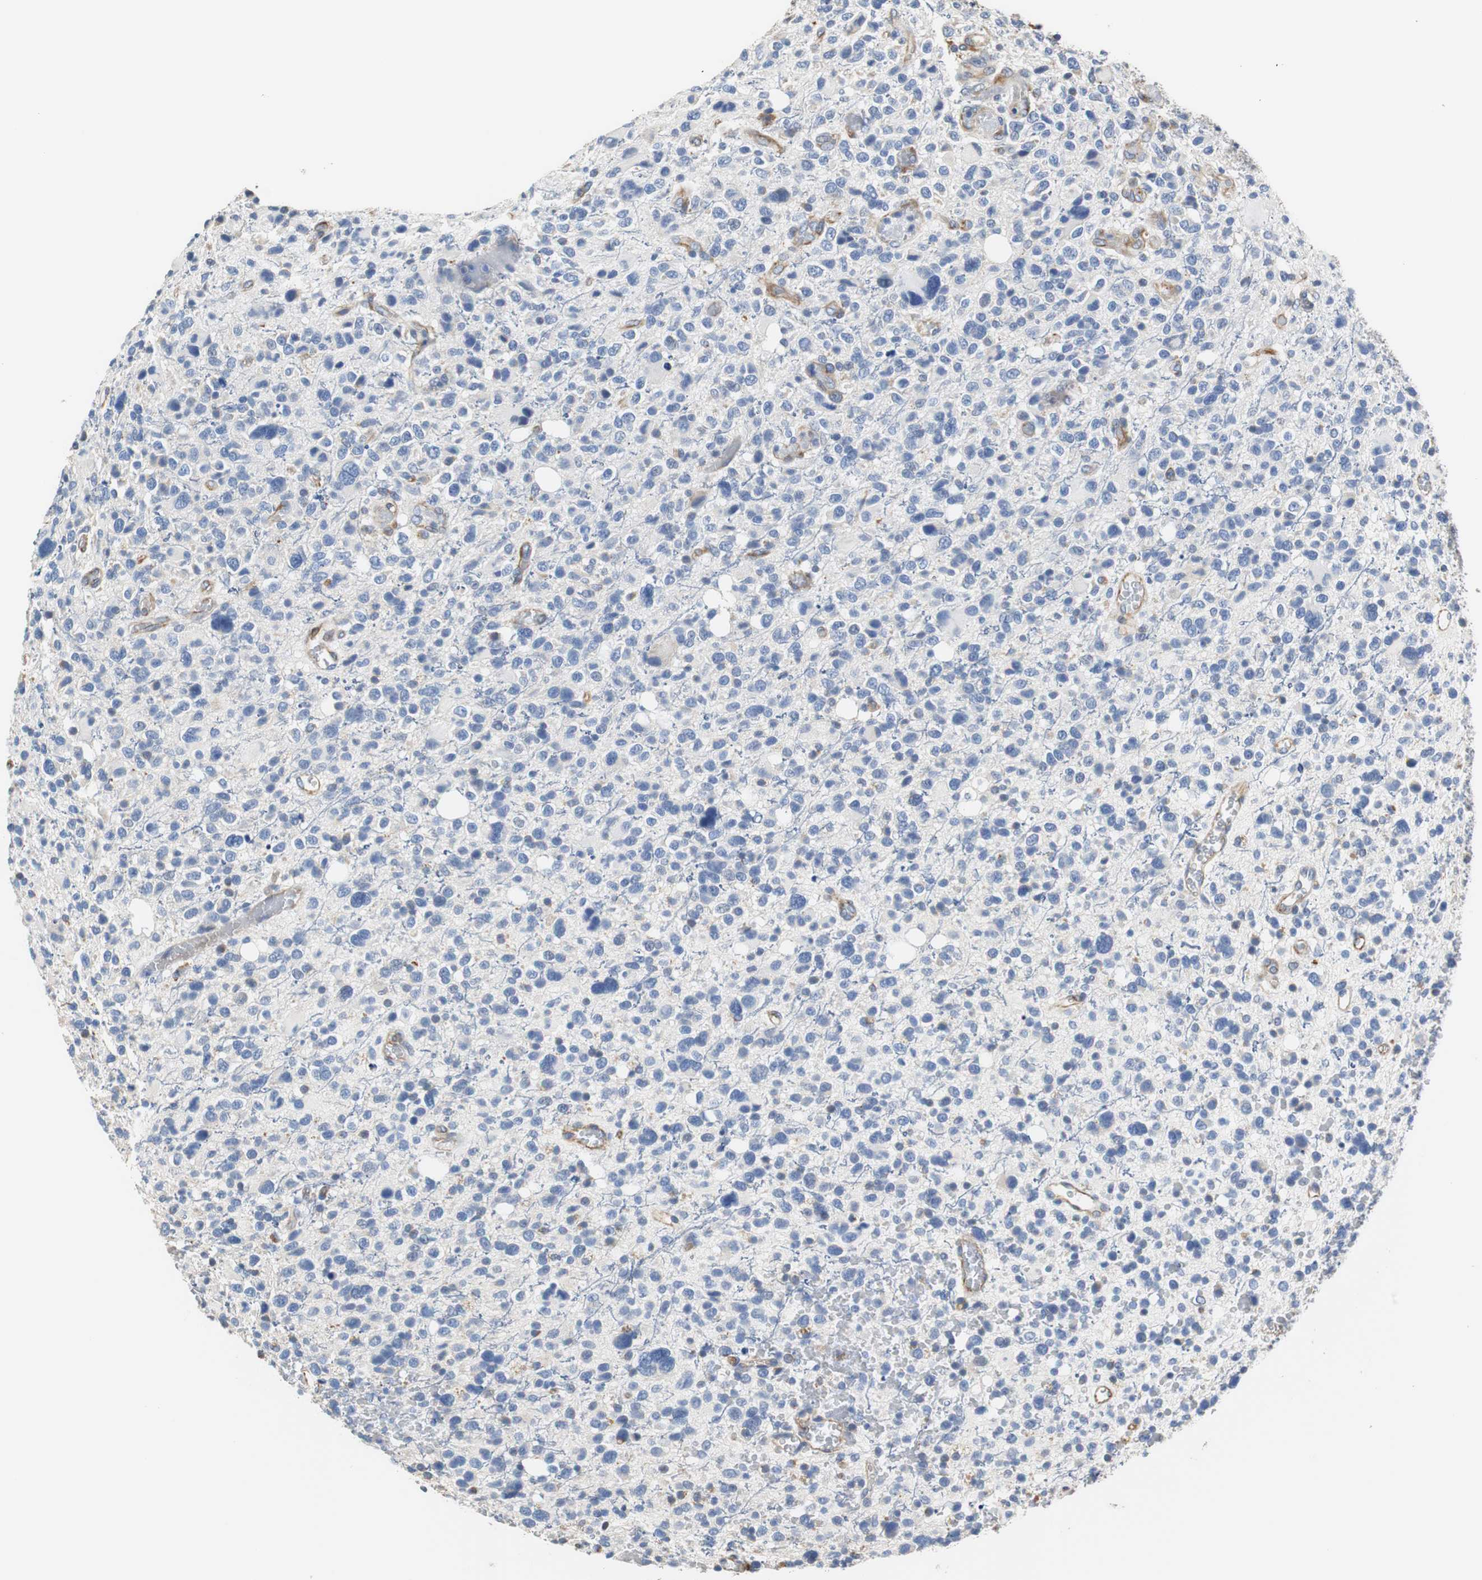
{"staining": {"intensity": "negative", "quantity": "none", "location": "none"}, "tissue": "glioma", "cell_type": "Tumor cells", "image_type": "cancer", "snomed": [{"axis": "morphology", "description": "Glioma, malignant, High grade"}, {"axis": "topography", "description": "Brain"}], "caption": "The photomicrograph displays no significant expression in tumor cells of malignant glioma (high-grade).", "gene": "PCK1", "patient": {"sex": "male", "age": 48}}